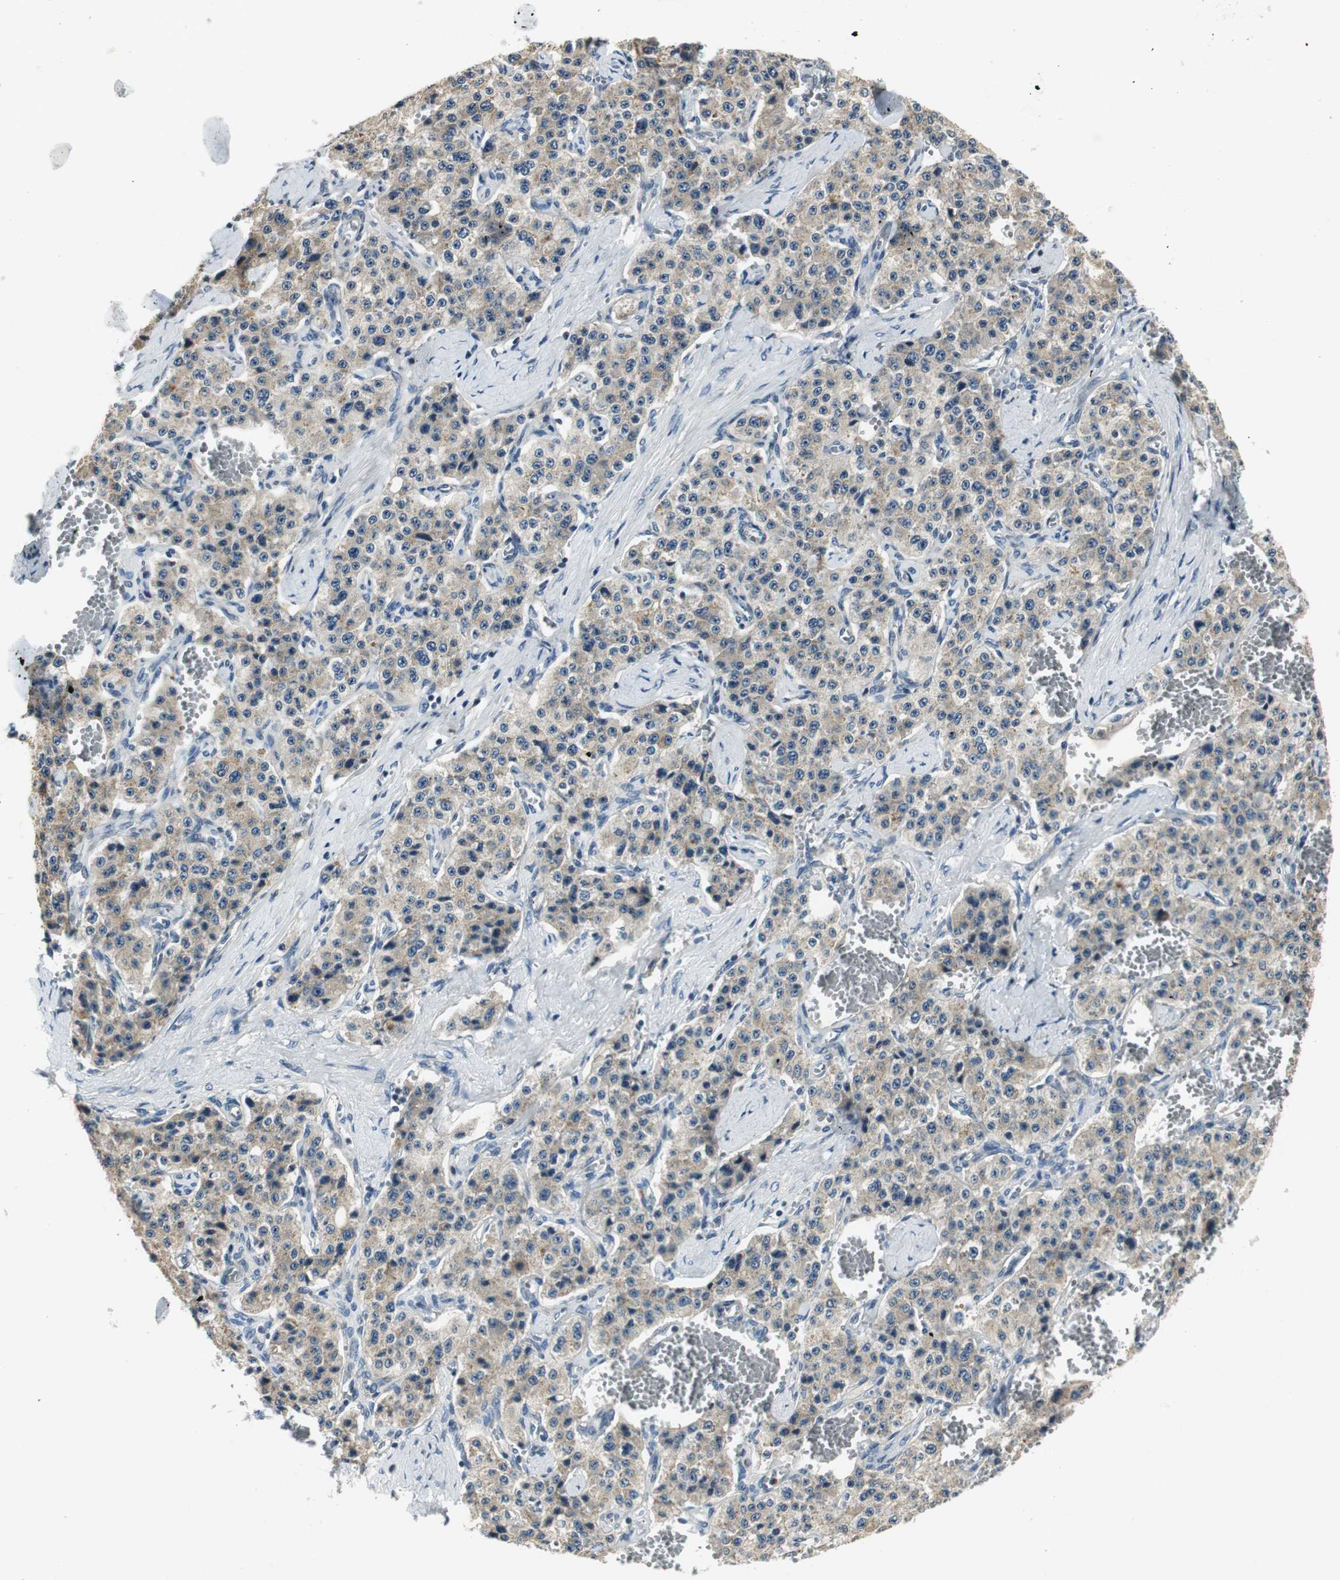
{"staining": {"intensity": "weak", "quantity": ">75%", "location": "cytoplasmic/membranous"}, "tissue": "carcinoid", "cell_type": "Tumor cells", "image_type": "cancer", "snomed": [{"axis": "morphology", "description": "Carcinoid, malignant, NOS"}, {"axis": "topography", "description": "Small intestine"}], "caption": "Immunohistochemical staining of human carcinoid displays low levels of weak cytoplasmic/membranous protein staining in about >75% of tumor cells.", "gene": "PRKAA1", "patient": {"sex": "male", "age": 52}}